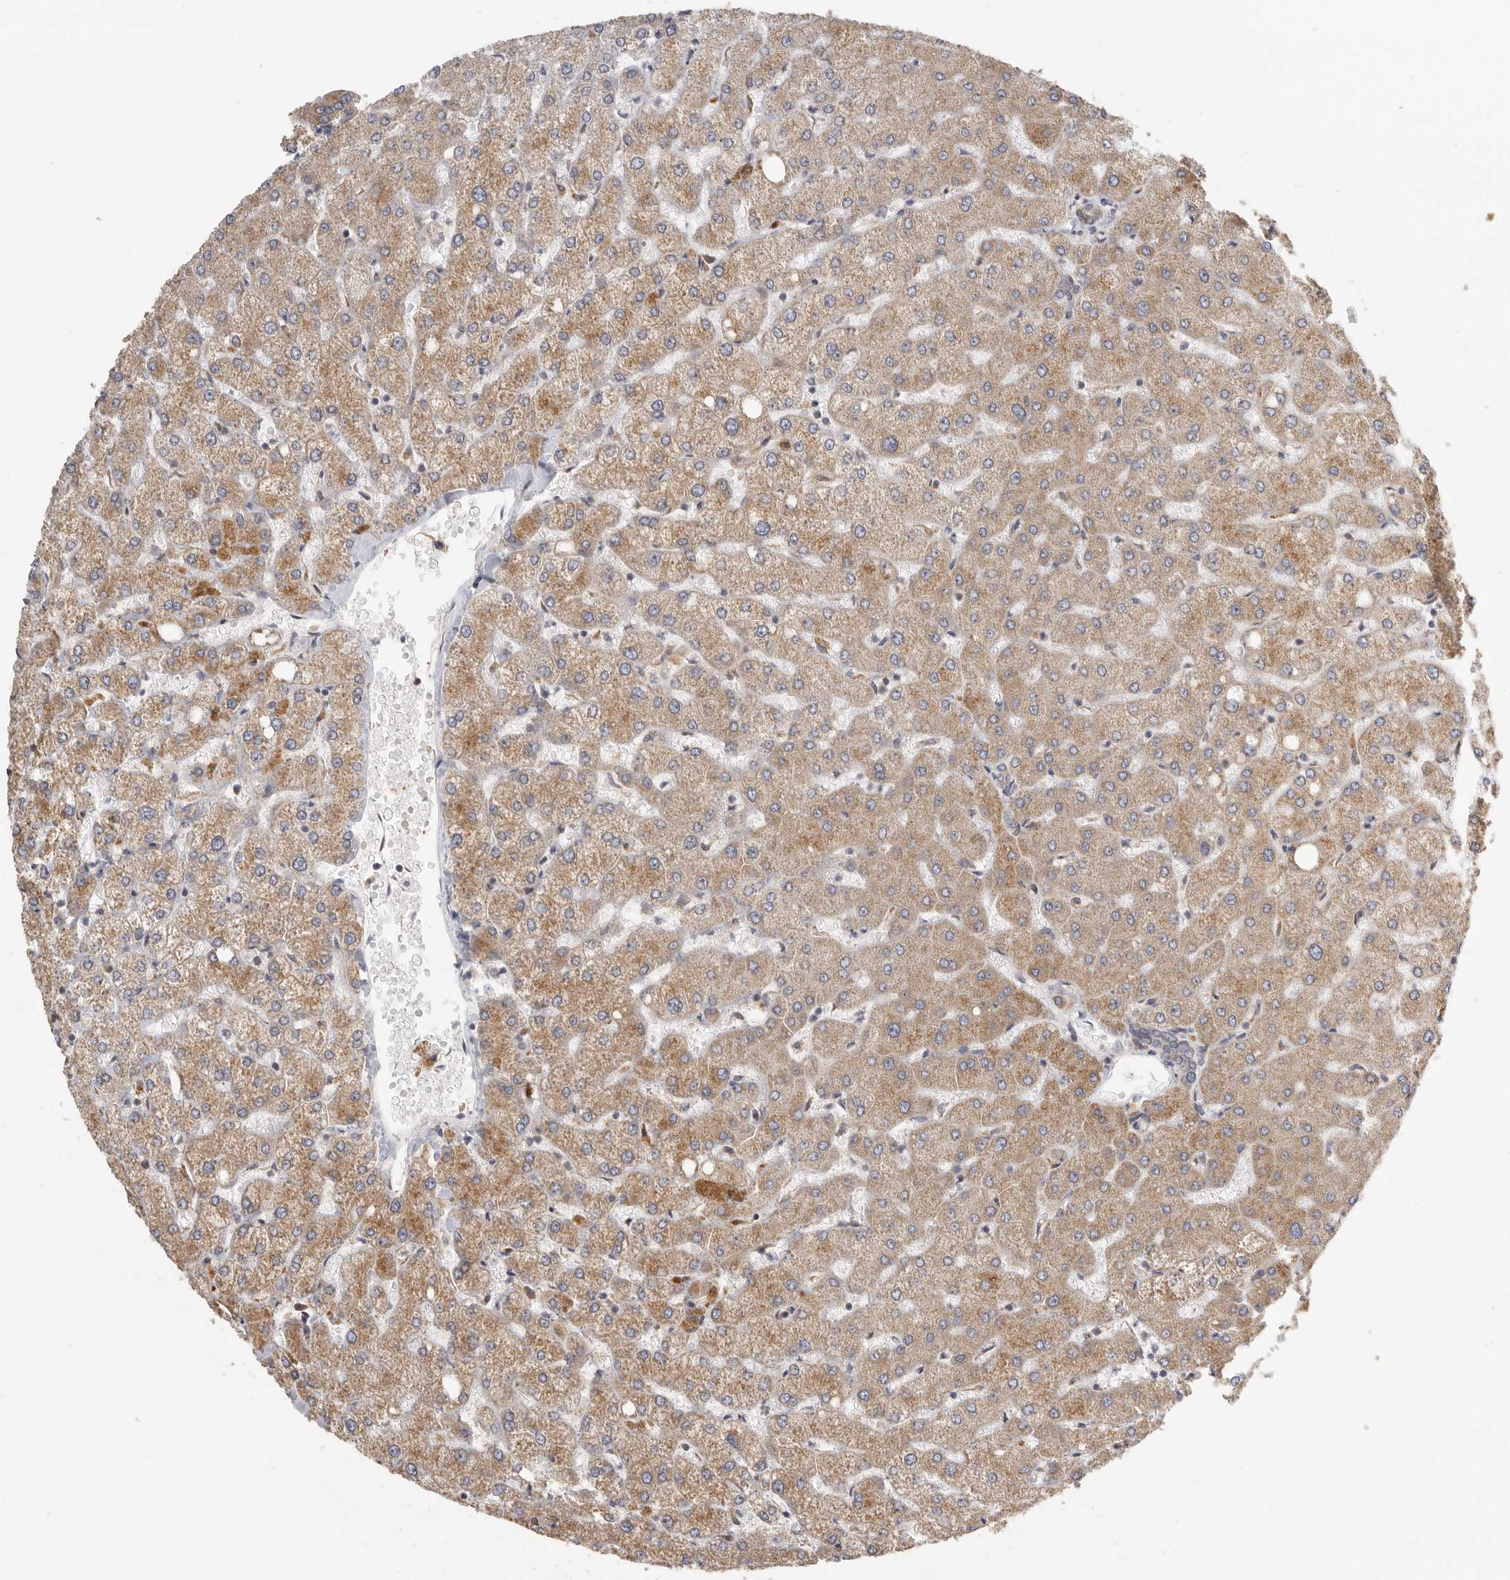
{"staining": {"intensity": "weak", "quantity": "<25%", "location": "cytoplasmic/membranous"}, "tissue": "liver", "cell_type": "Cholangiocytes", "image_type": "normal", "snomed": [{"axis": "morphology", "description": "Normal tissue, NOS"}, {"axis": "topography", "description": "Liver"}], "caption": "Cholangiocytes are negative for brown protein staining in normal liver. (Stains: DAB (3,3'-diaminobenzidine) immunohistochemistry with hematoxylin counter stain, Microscopy: brightfield microscopy at high magnification).", "gene": "CCT8", "patient": {"sex": "female", "age": 54}}